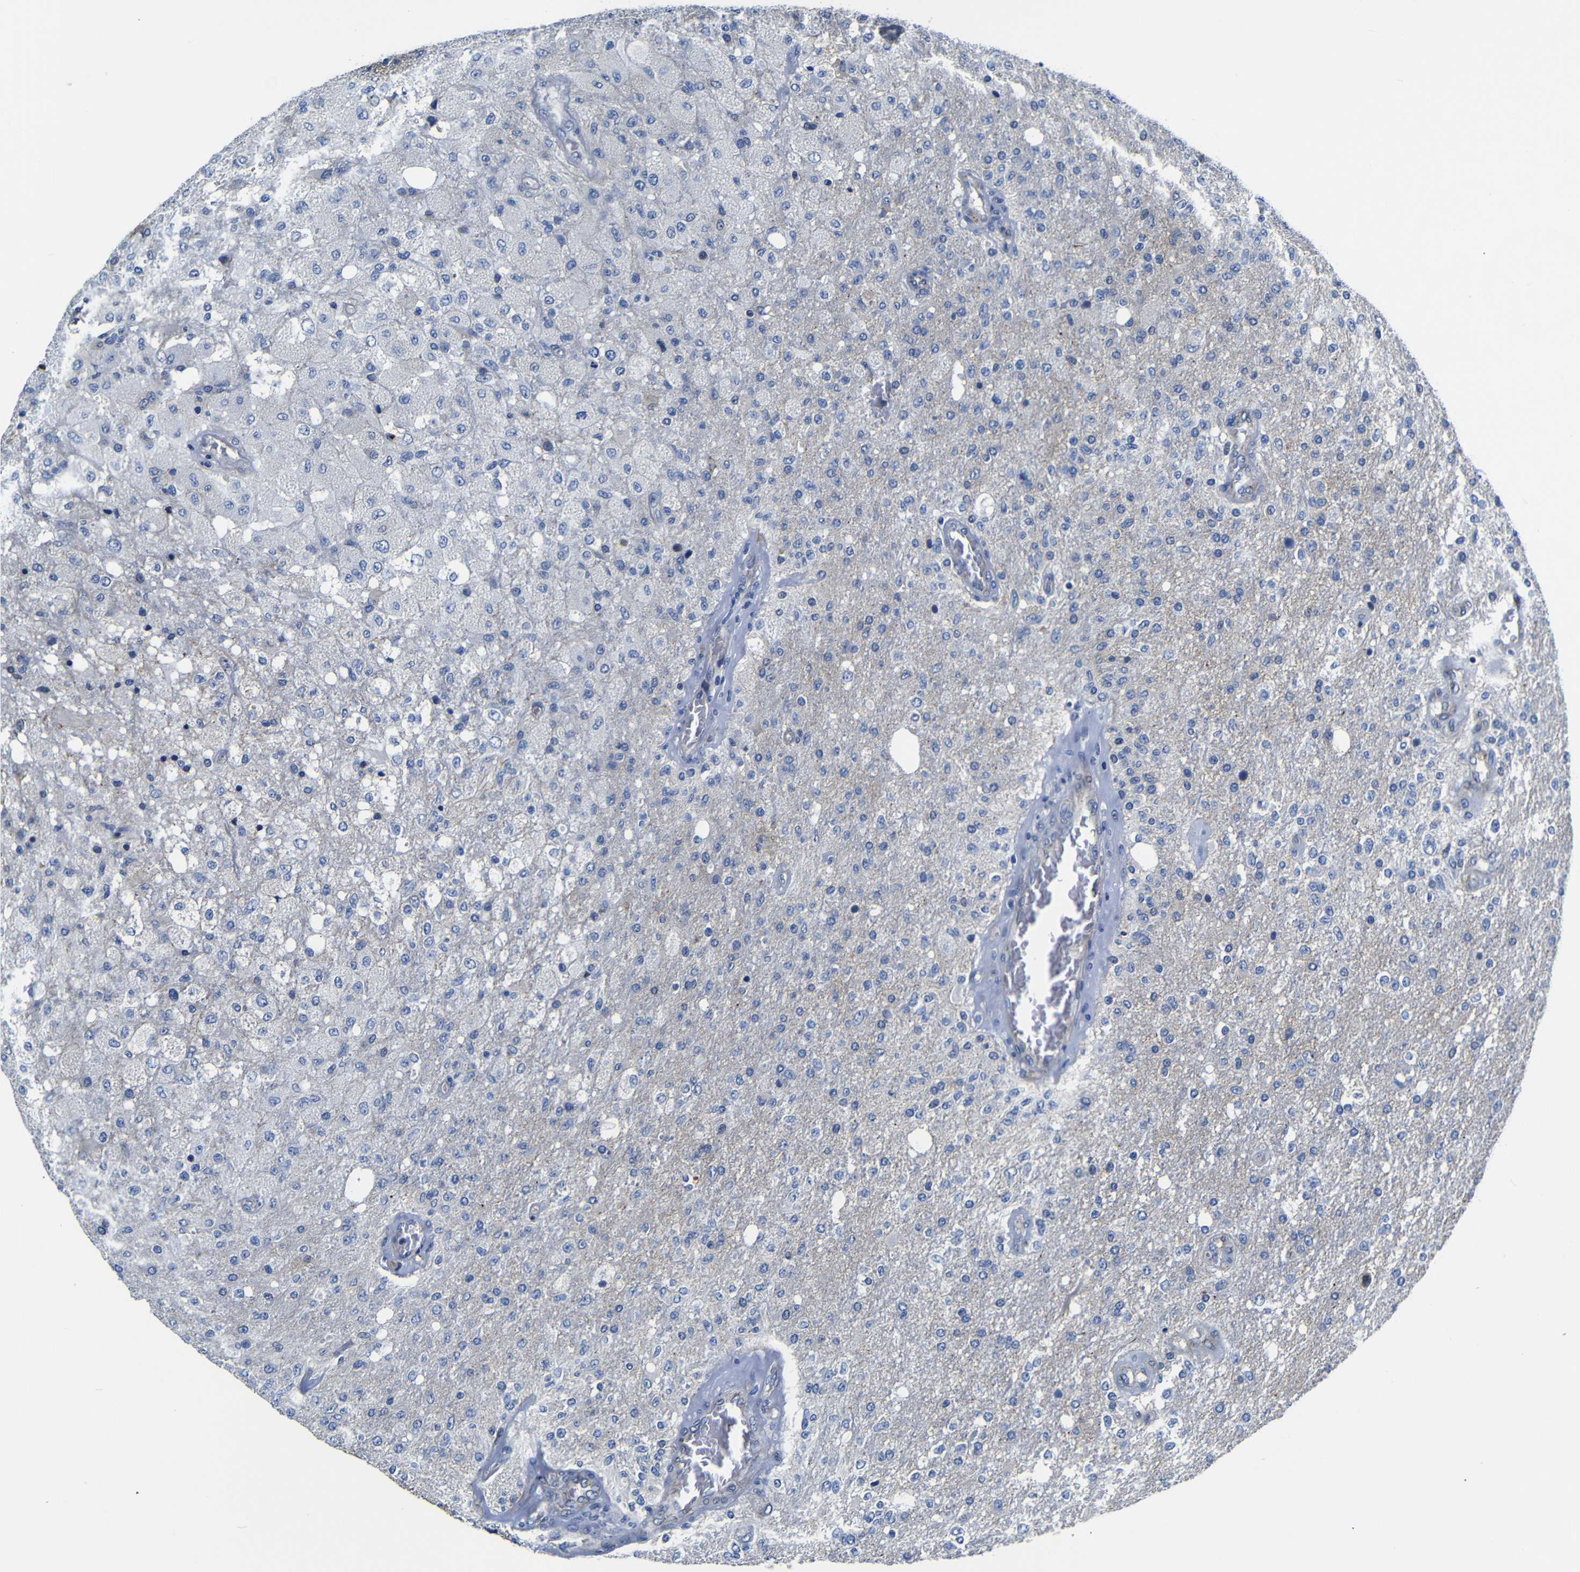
{"staining": {"intensity": "negative", "quantity": "none", "location": "none"}, "tissue": "glioma", "cell_type": "Tumor cells", "image_type": "cancer", "snomed": [{"axis": "morphology", "description": "Normal tissue, NOS"}, {"axis": "morphology", "description": "Glioma, malignant, High grade"}, {"axis": "topography", "description": "Cerebral cortex"}], "caption": "Tumor cells show no significant positivity in glioma.", "gene": "AFDN", "patient": {"sex": "male", "age": 77}}